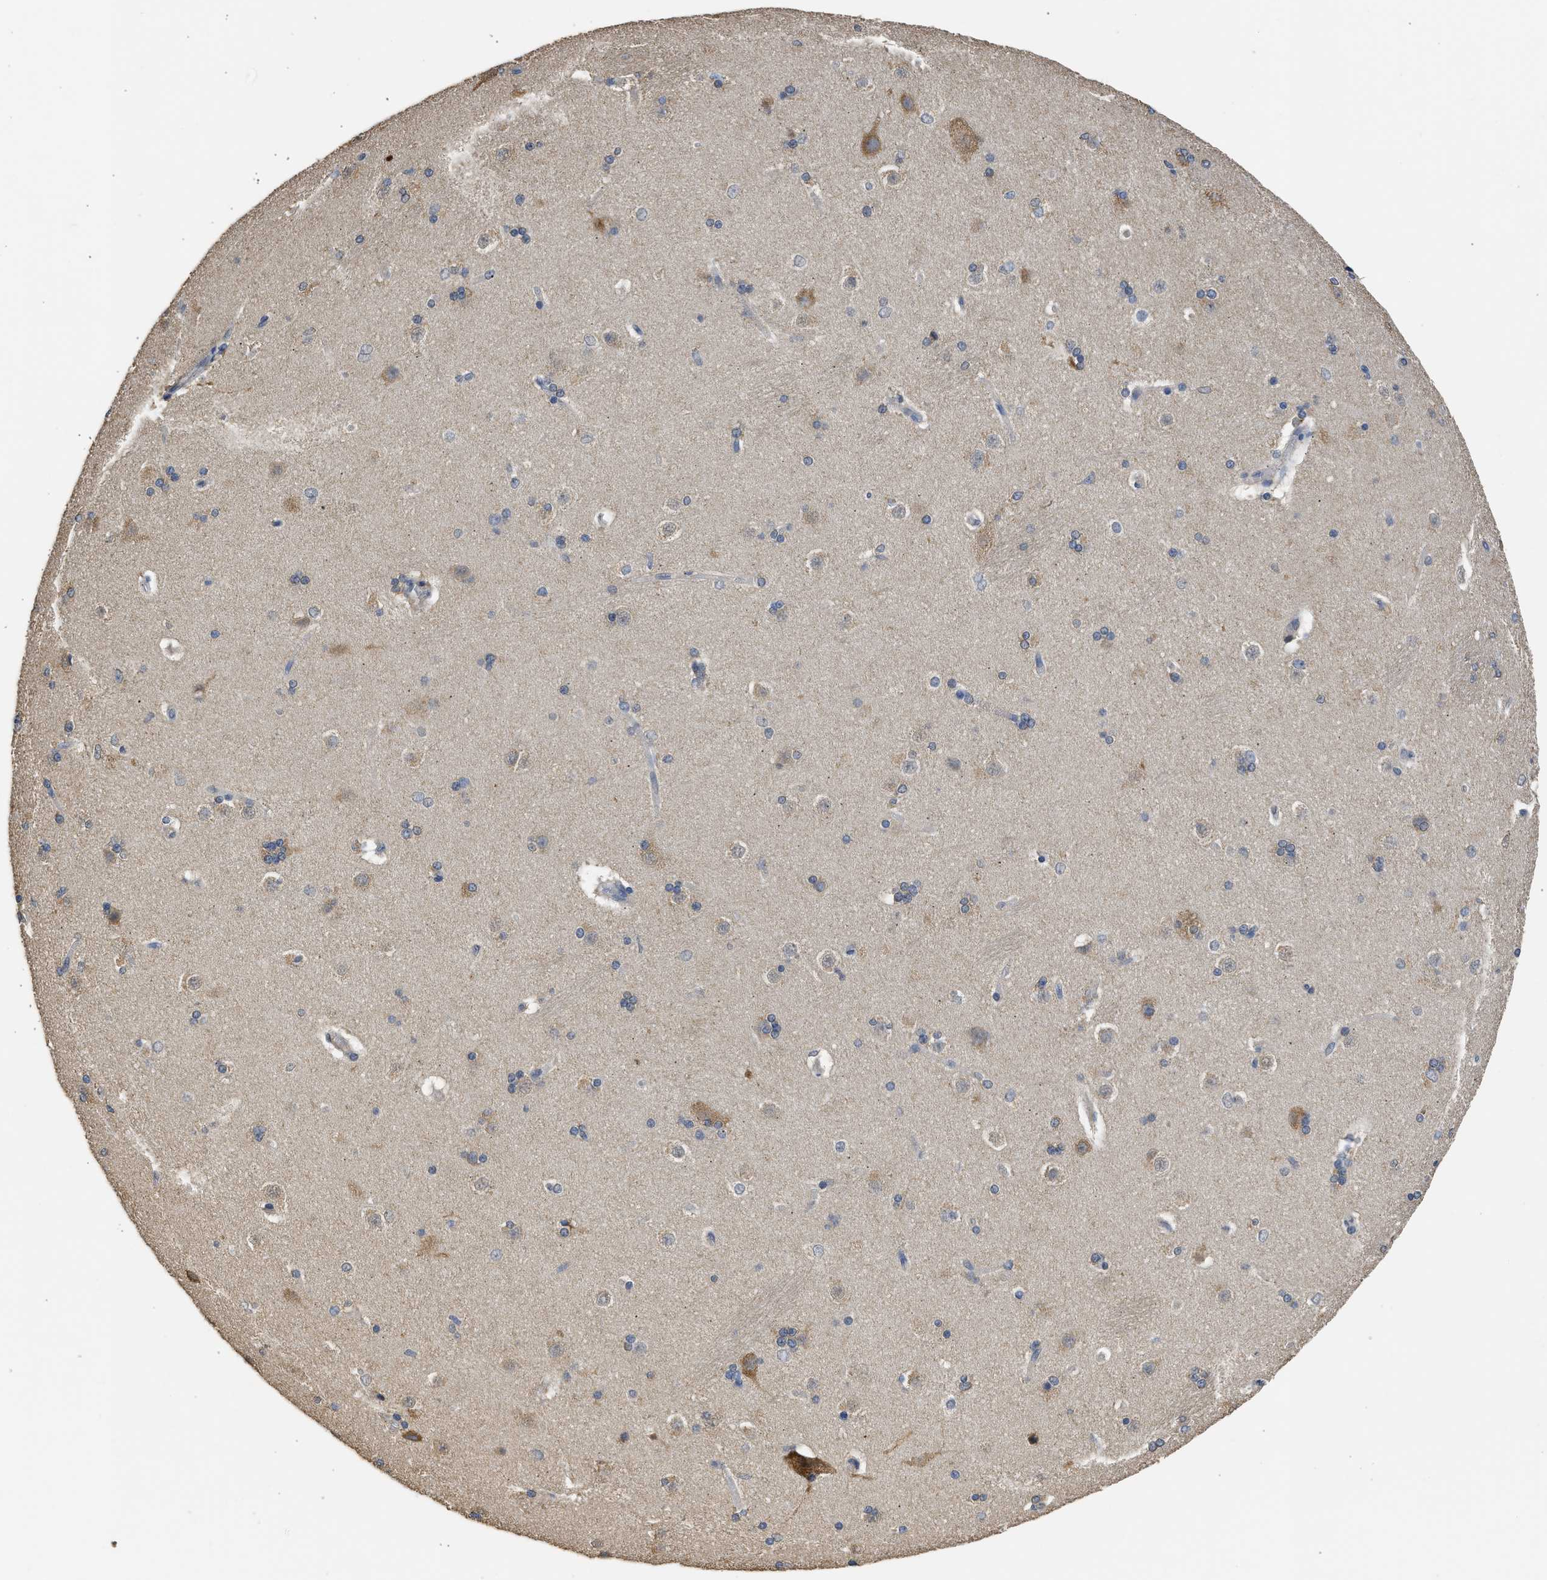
{"staining": {"intensity": "moderate", "quantity": "<25%", "location": "cytoplasmic/membranous"}, "tissue": "caudate", "cell_type": "Glial cells", "image_type": "normal", "snomed": [{"axis": "morphology", "description": "Normal tissue, NOS"}, {"axis": "topography", "description": "Lateral ventricle wall"}], "caption": "Immunohistochemistry photomicrograph of unremarkable caudate: human caudate stained using immunohistochemistry (IHC) shows low levels of moderate protein expression localized specifically in the cytoplasmic/membranous of glial cells, appearing as a cytoplasmic/membranous brown color.", "gene": "SPINT2", "patient": {"sex": "female", "age": 19}}